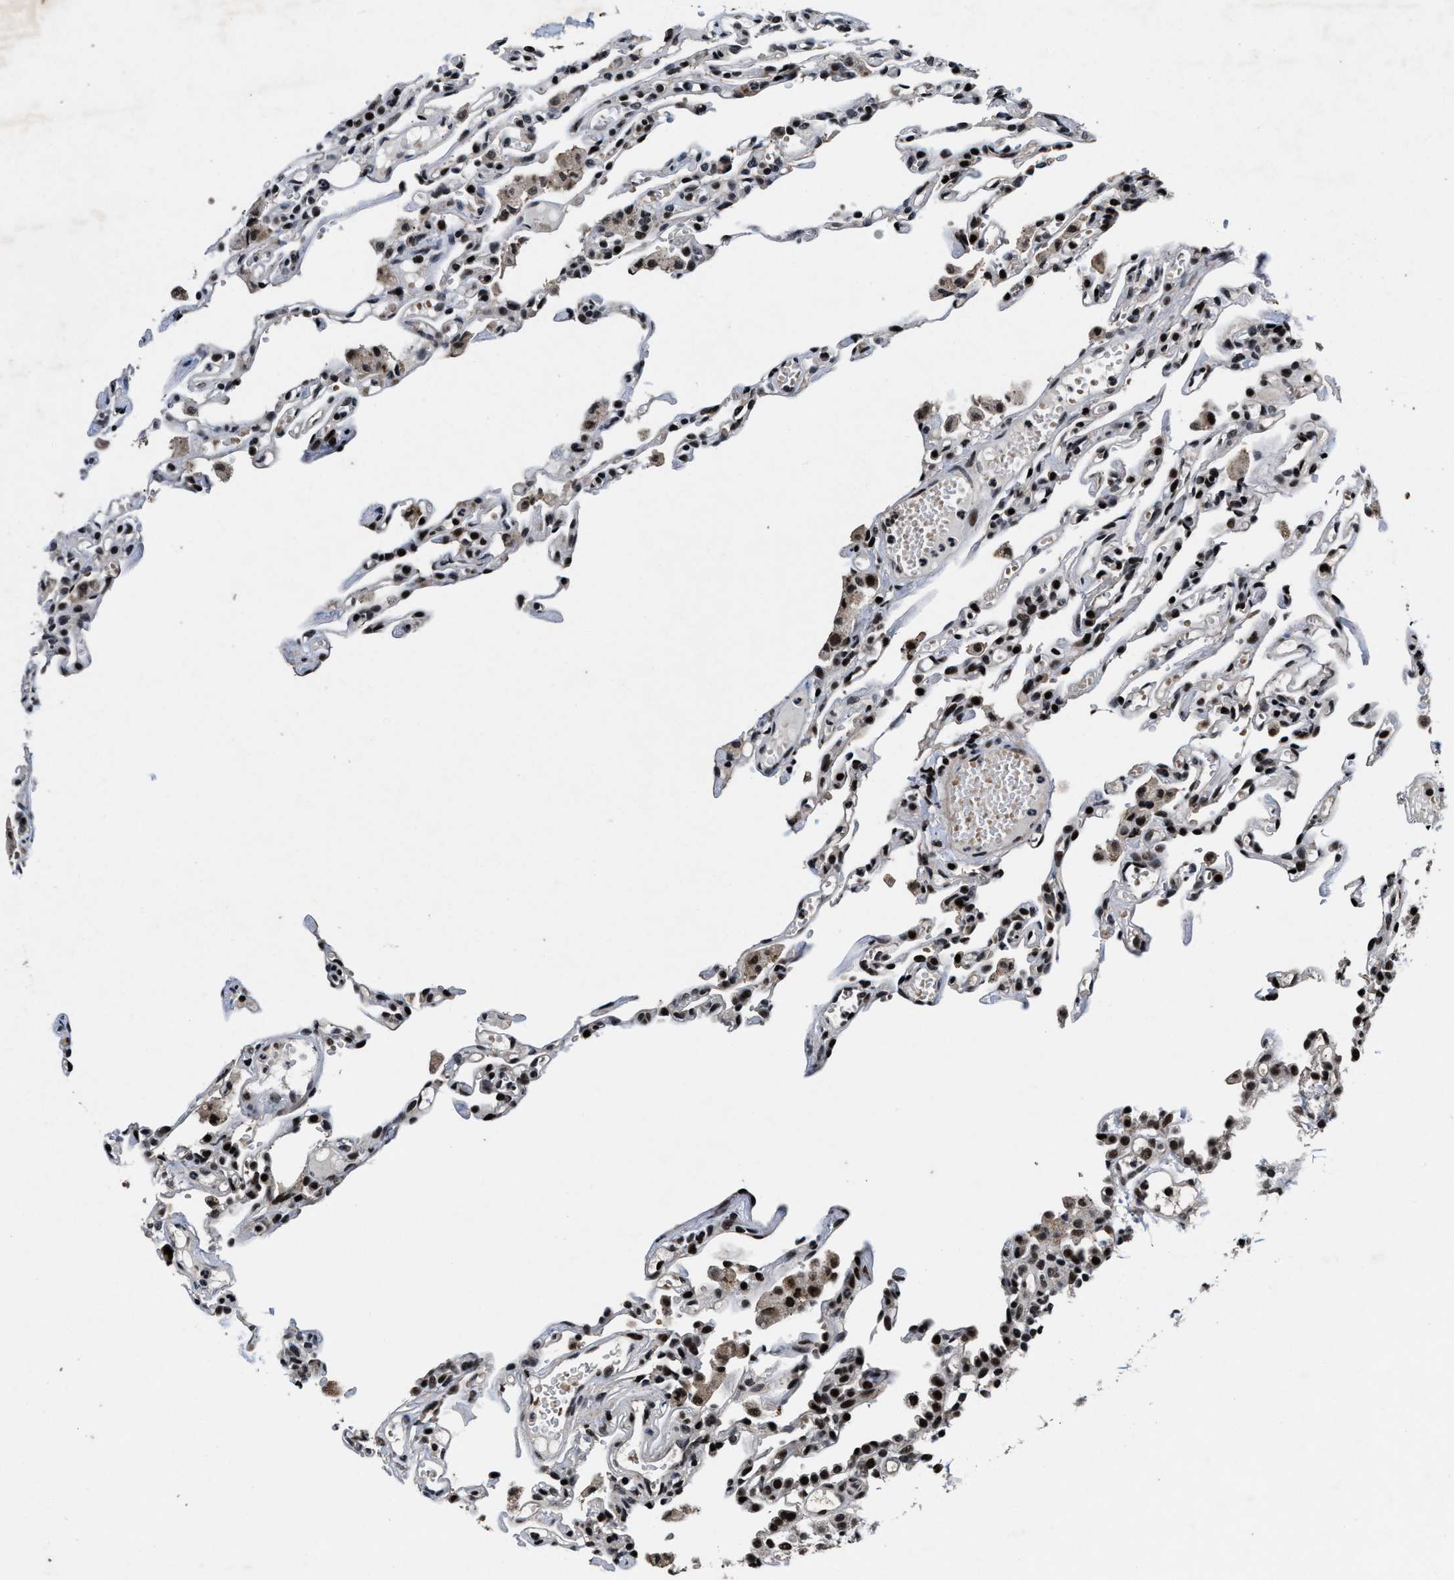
{"staining": {"intensity": "strong", "quantity": "25%-75%", "location": "nuclear"}, "tissue": "lung", "cell_type": "Alveolar cells", "image_type": "normal", "snomed": [{"axis": "morphology", "description": "Normal tissue, NOS"}, {"axis": "topography", "description": "Lung"}], "caption": "Lung stained with IHC reveals strong nuclear expression in approximately 25%-75% of alveolar cells. (DAB IHC with brightfield microscopy, high magnification).", "gene": "ZNF233", "patient": {"sex": "male", "age": 21}}